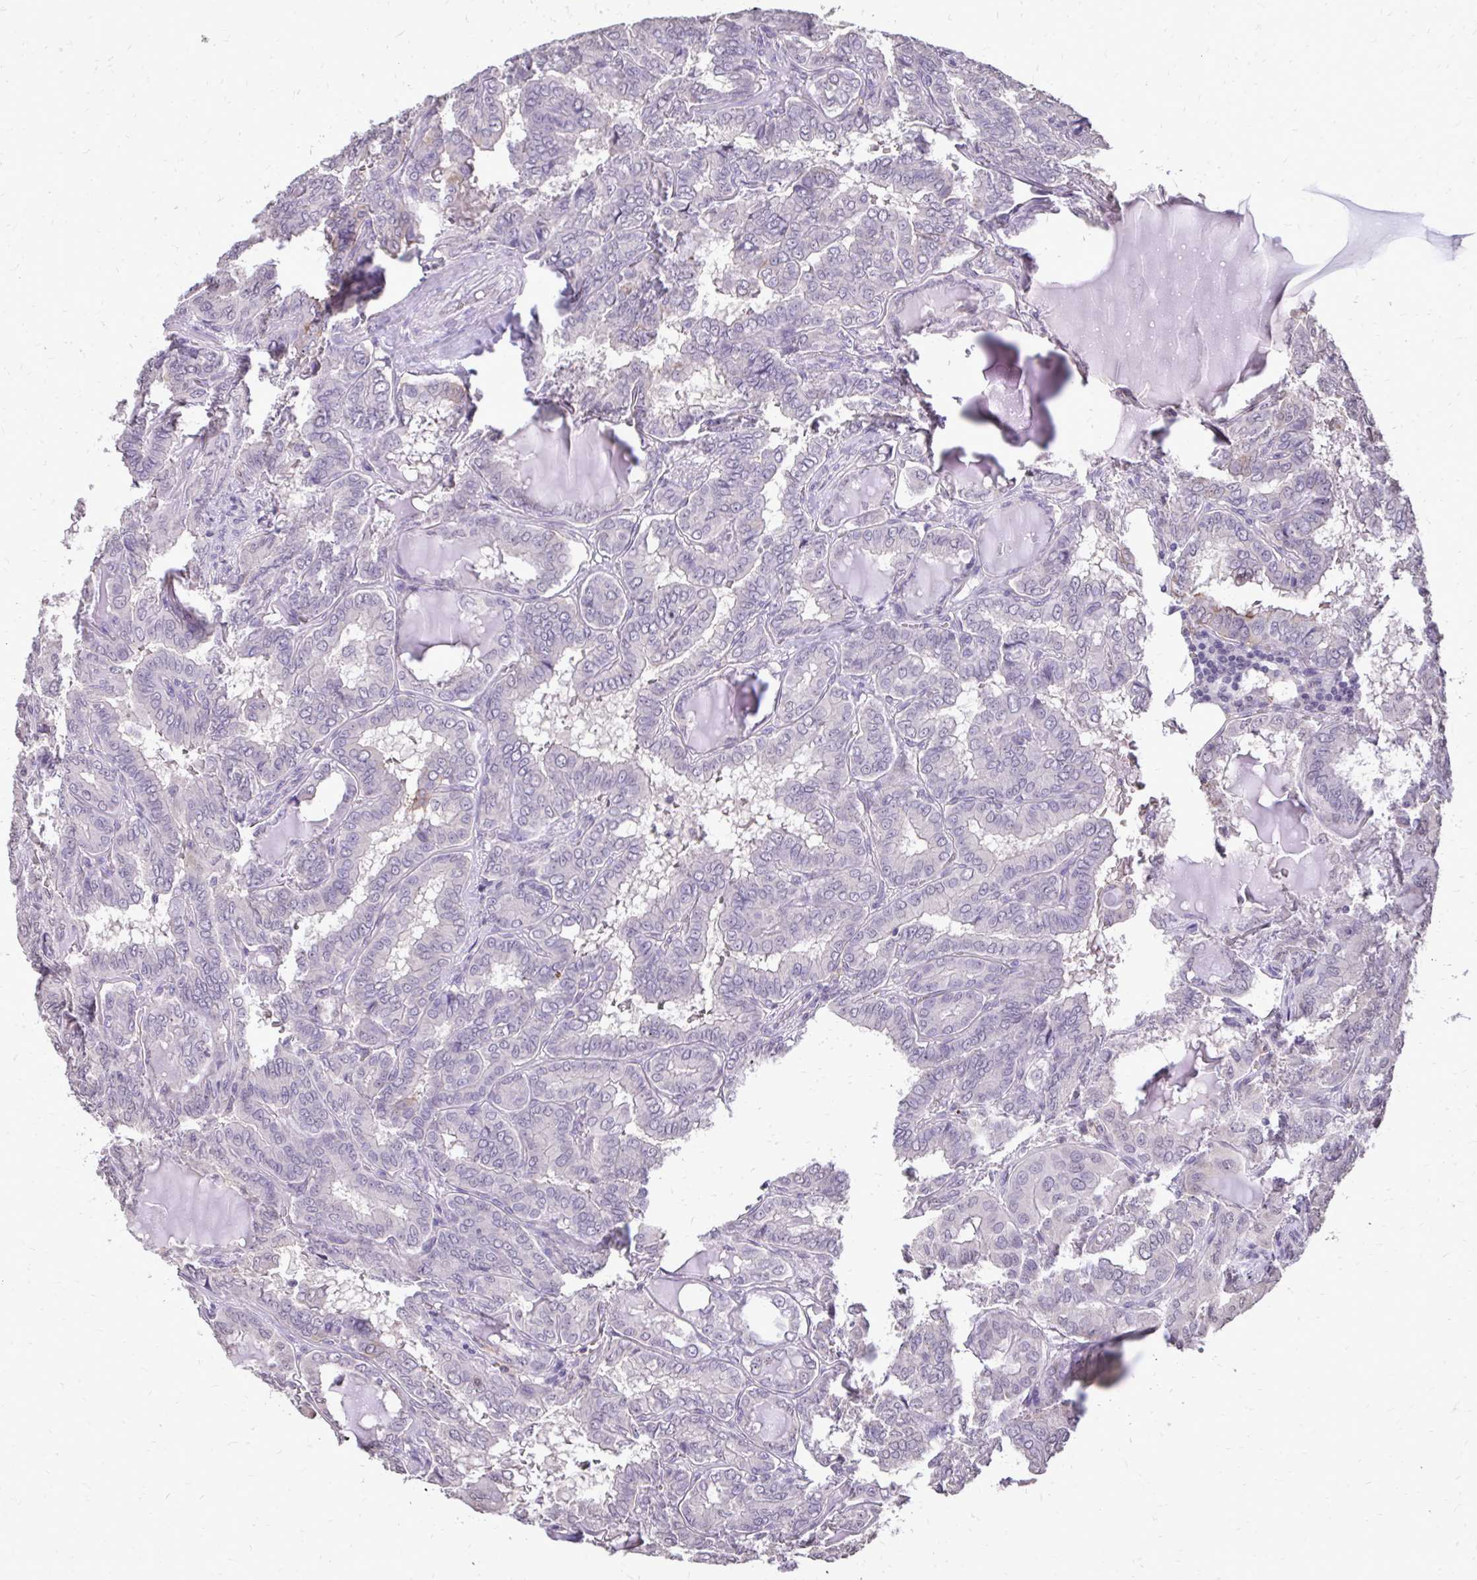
{"staining": {"intensity": "negative", "quantity": "none", "location": "none"}, "tissue": "thyroid cancer", "cell_type": "Tumor cells", "image_type": "cancer", "snomed": [{"axis": "morphology", "description": "Papillary adenocarcinoma, NOS"}, {"axis": "topography", "description": "Thyroid gland"}], "caption": "Human papillary adenocarcinoma (thyroid) stained for a protein using immunohistochemistry reveals no positivity in tumor cells.", "gene": "AKAP5", "patient": {"sex": "female", "age": 46}}